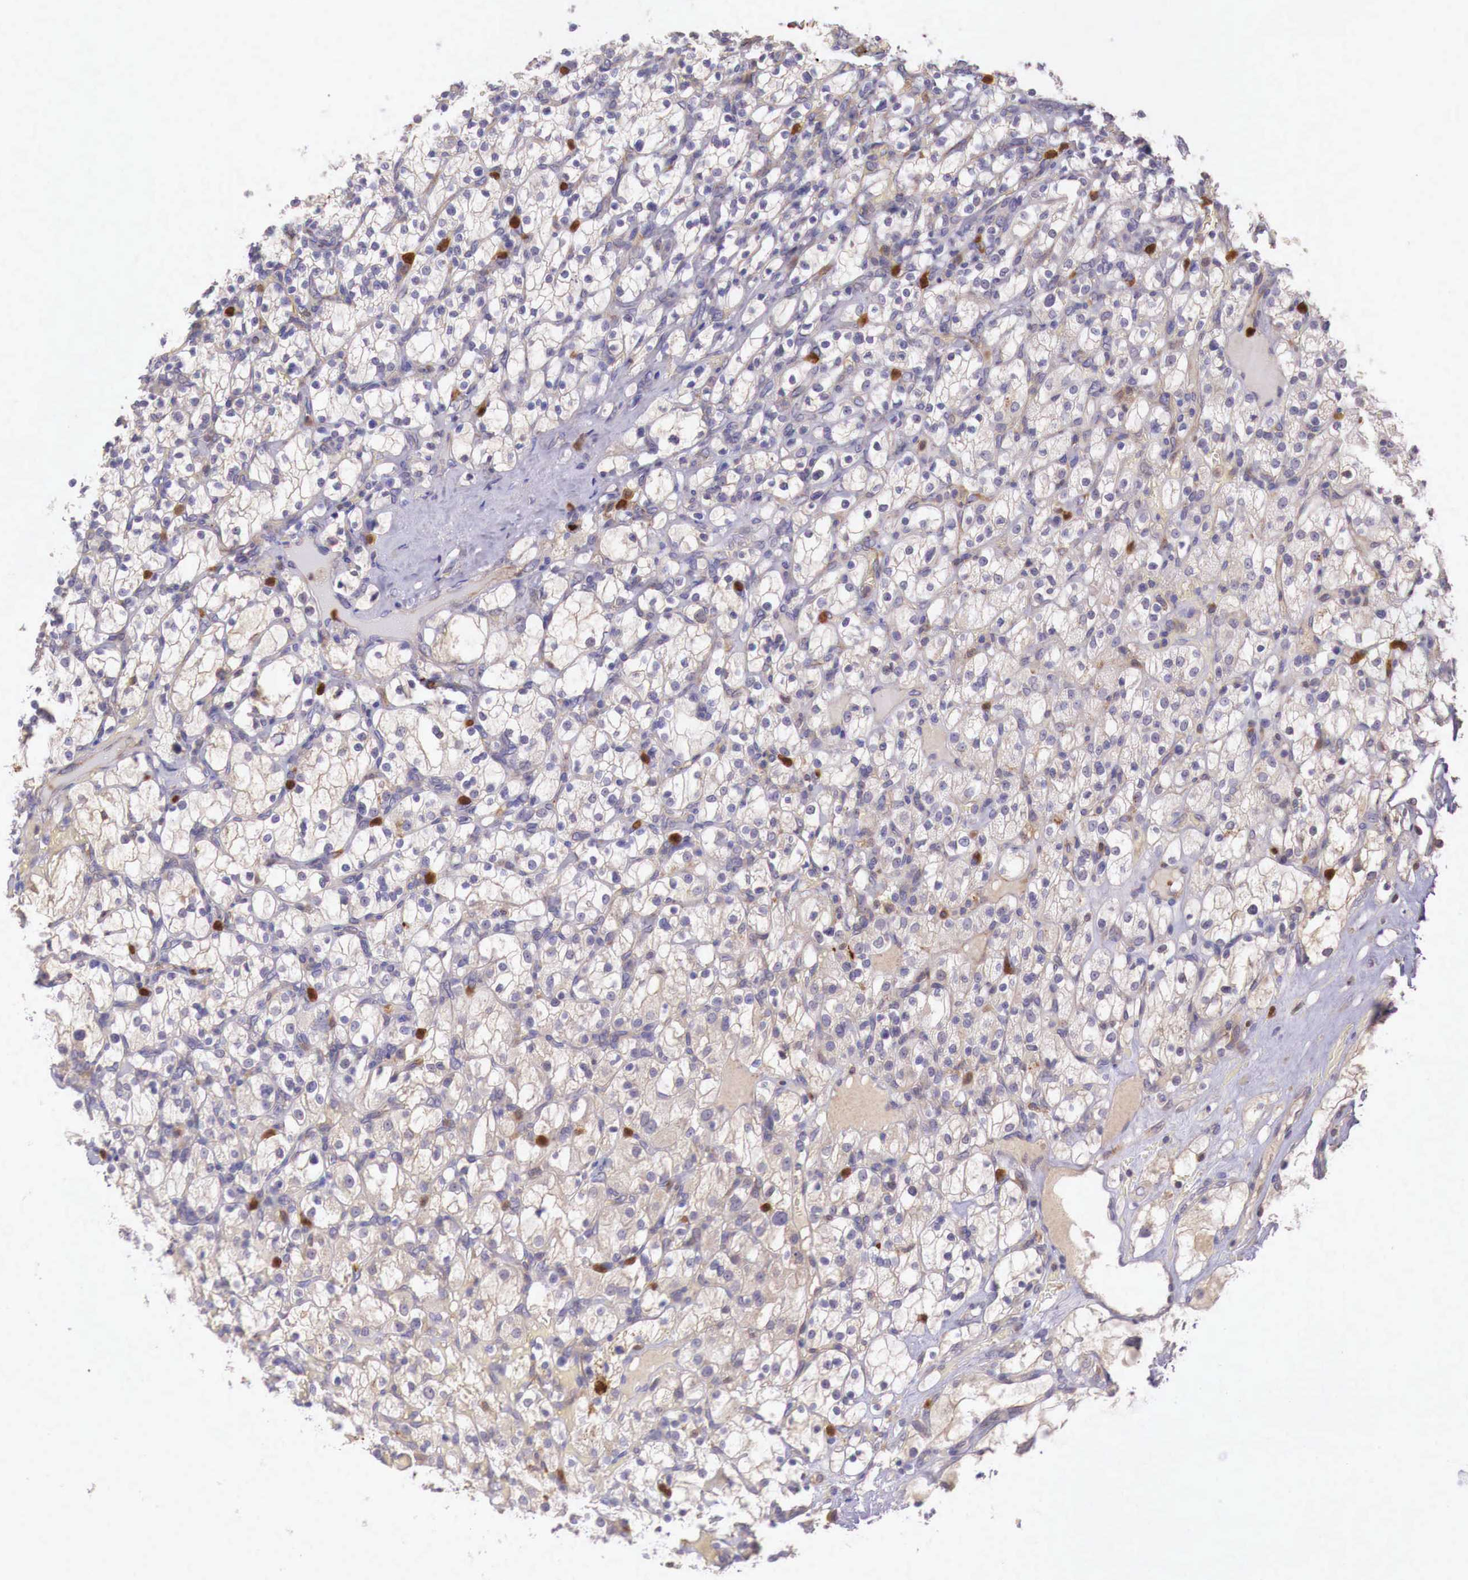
{"staining": {"intensity": "negative", "quantity": "none", "location": "none"}, "tissue": "renal cancer", "cell_type": "Tumor cells", "image_type": "cancer", "snomed": [{"axis": "morphology", "description": "Adenocarcinoma, NOS"}, {"axis": "topography", "description": "Kidney"}], "caption": "An immunohistochemistry (IHC) image of renal cancer is shown. There is no staining in tumor cells of renal cancer.", "gene": "GAB2", "patient": {"sex": "female", "age": 83}}